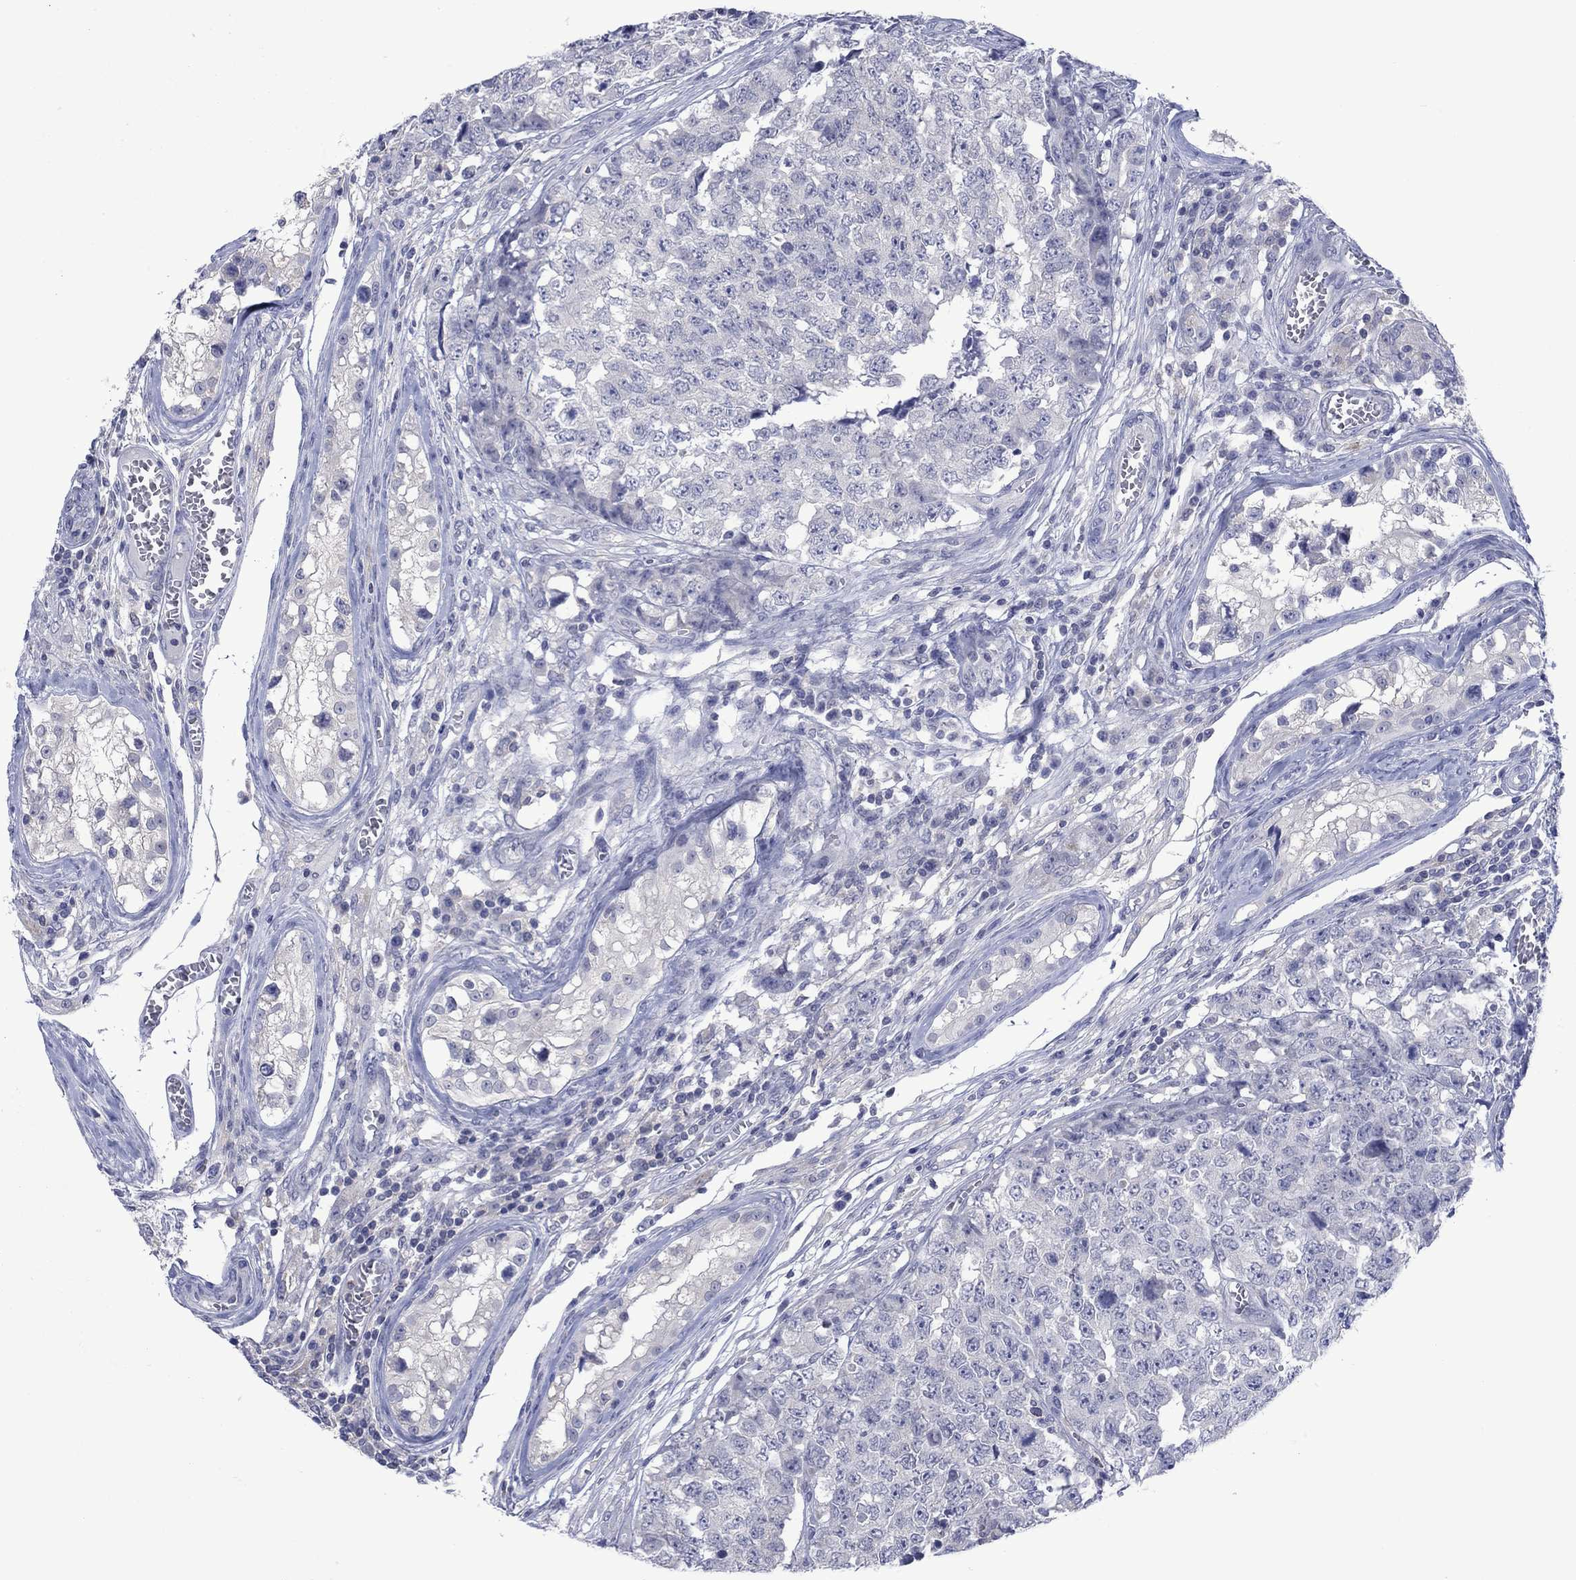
{"staining": {"intensity": "negative", "quantity": "none", "location": "none"}, "tissue": "testis cancer", "cell_type": "Tumor cells", "image_type": "cancer", "snomed": [{"axis": "morphology", "description": "Carcinoma, Embryonal, NOS"}, {"axis": "topography", "description": "Testis"}], "caption": "A micrograph of human testis cancer is negative for staining in tumor cells.", "gene": "FER1L6", "patient": {"sex": "male", "age": 23}}